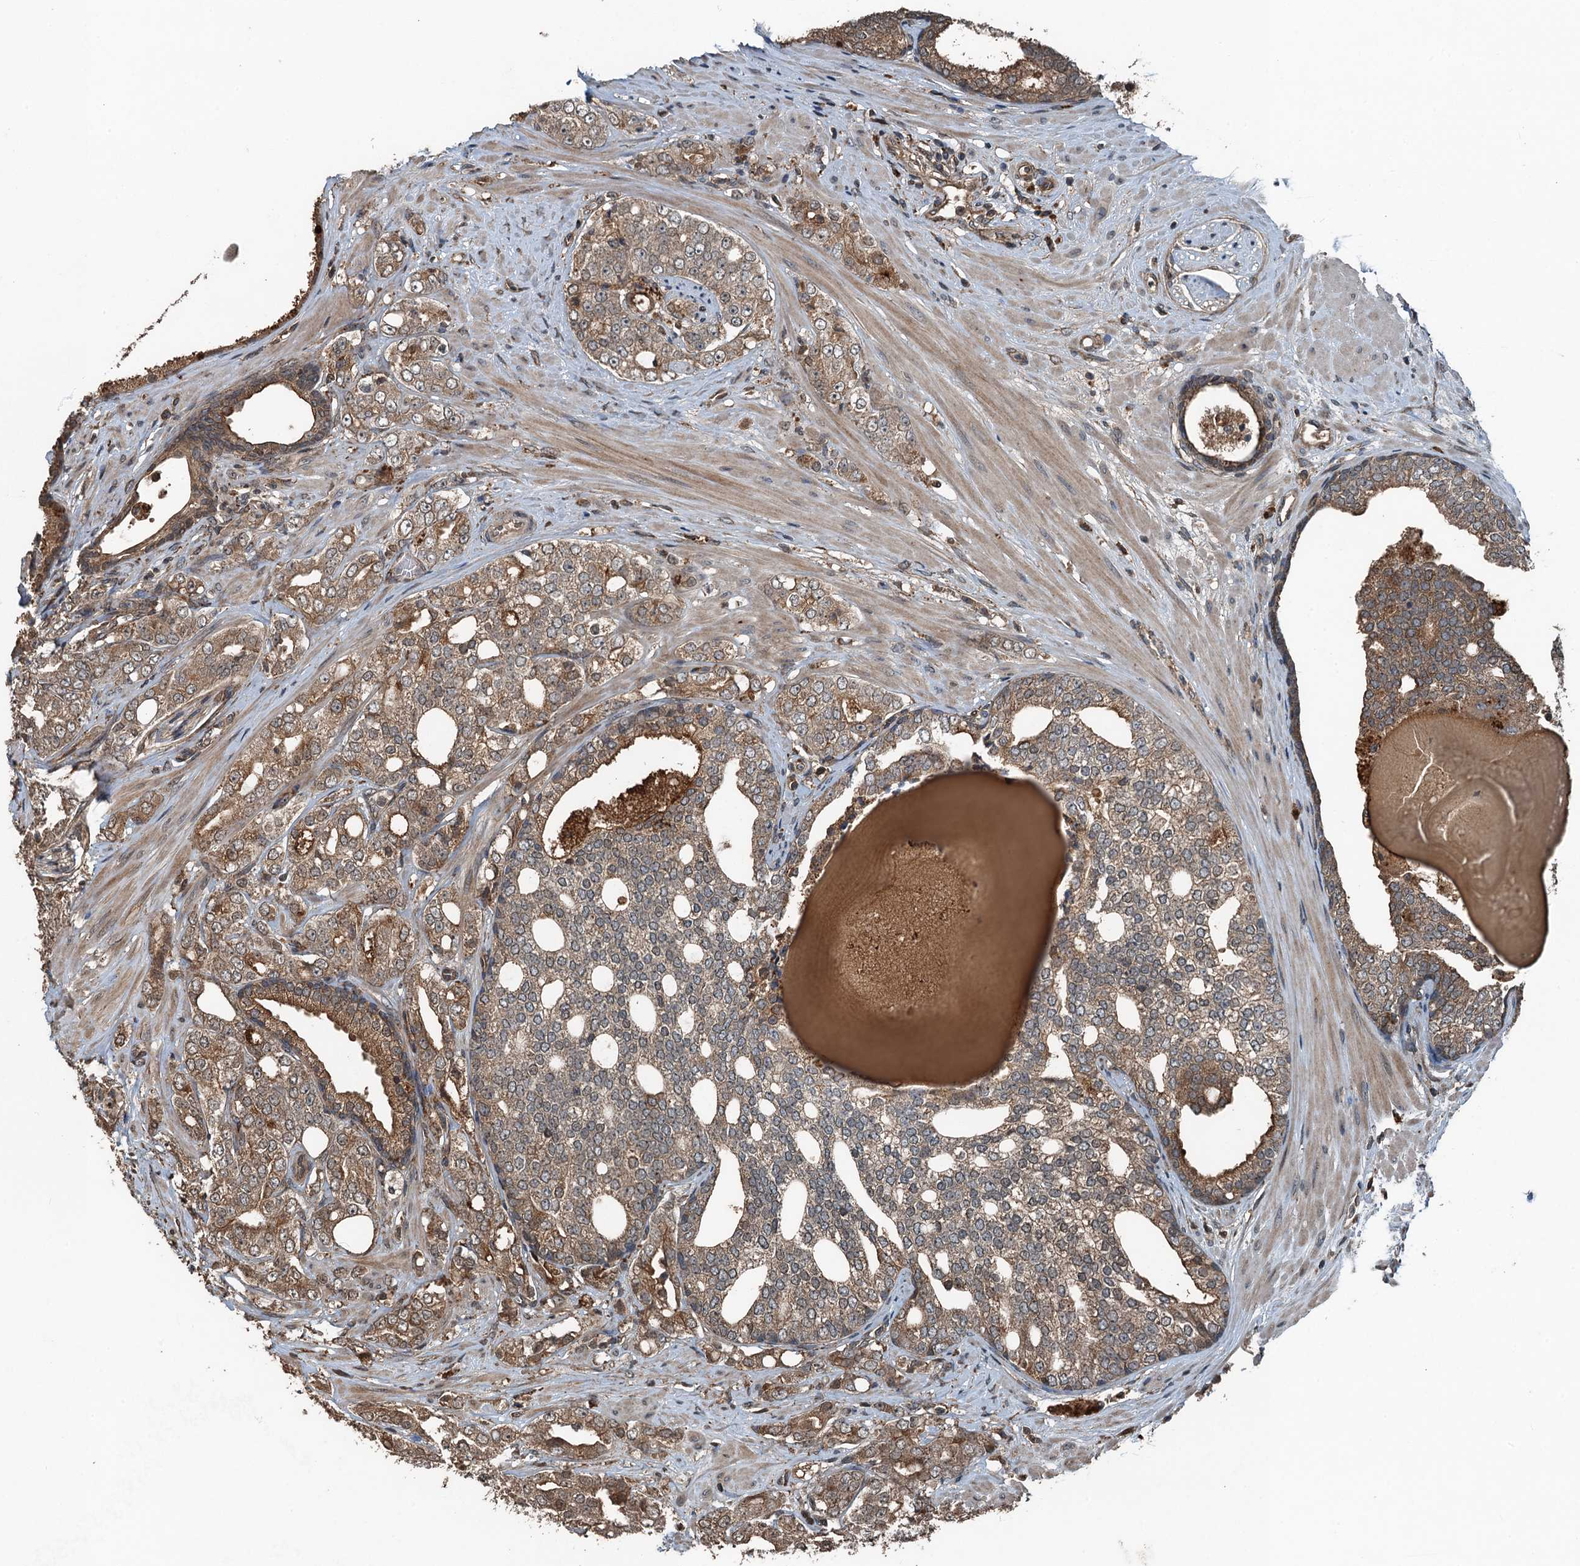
{"staining": {"intensity": "moderate", "quantity": ">75%", "location": "cytoplasmic/membranous"}, "tissue": "prostate cancer", "cell_type": "Tumor cells", "image_type": "cancer", "snomed": [{"axis": "morphology", "description": "Adenocarcinoma, High grade"}, {"axis": "topography", "description": "Prostate"}], "caption": "Immunohistochemical staining of human prostate cancer exhibits moderate cytoplasmic/membranous protein expression in about >75% of tumor cells. (Brightfield microscopy of DAB IHC at high magnification).", "gene": "TCTN1", "patient": {"sex": "male", "age": 64}}